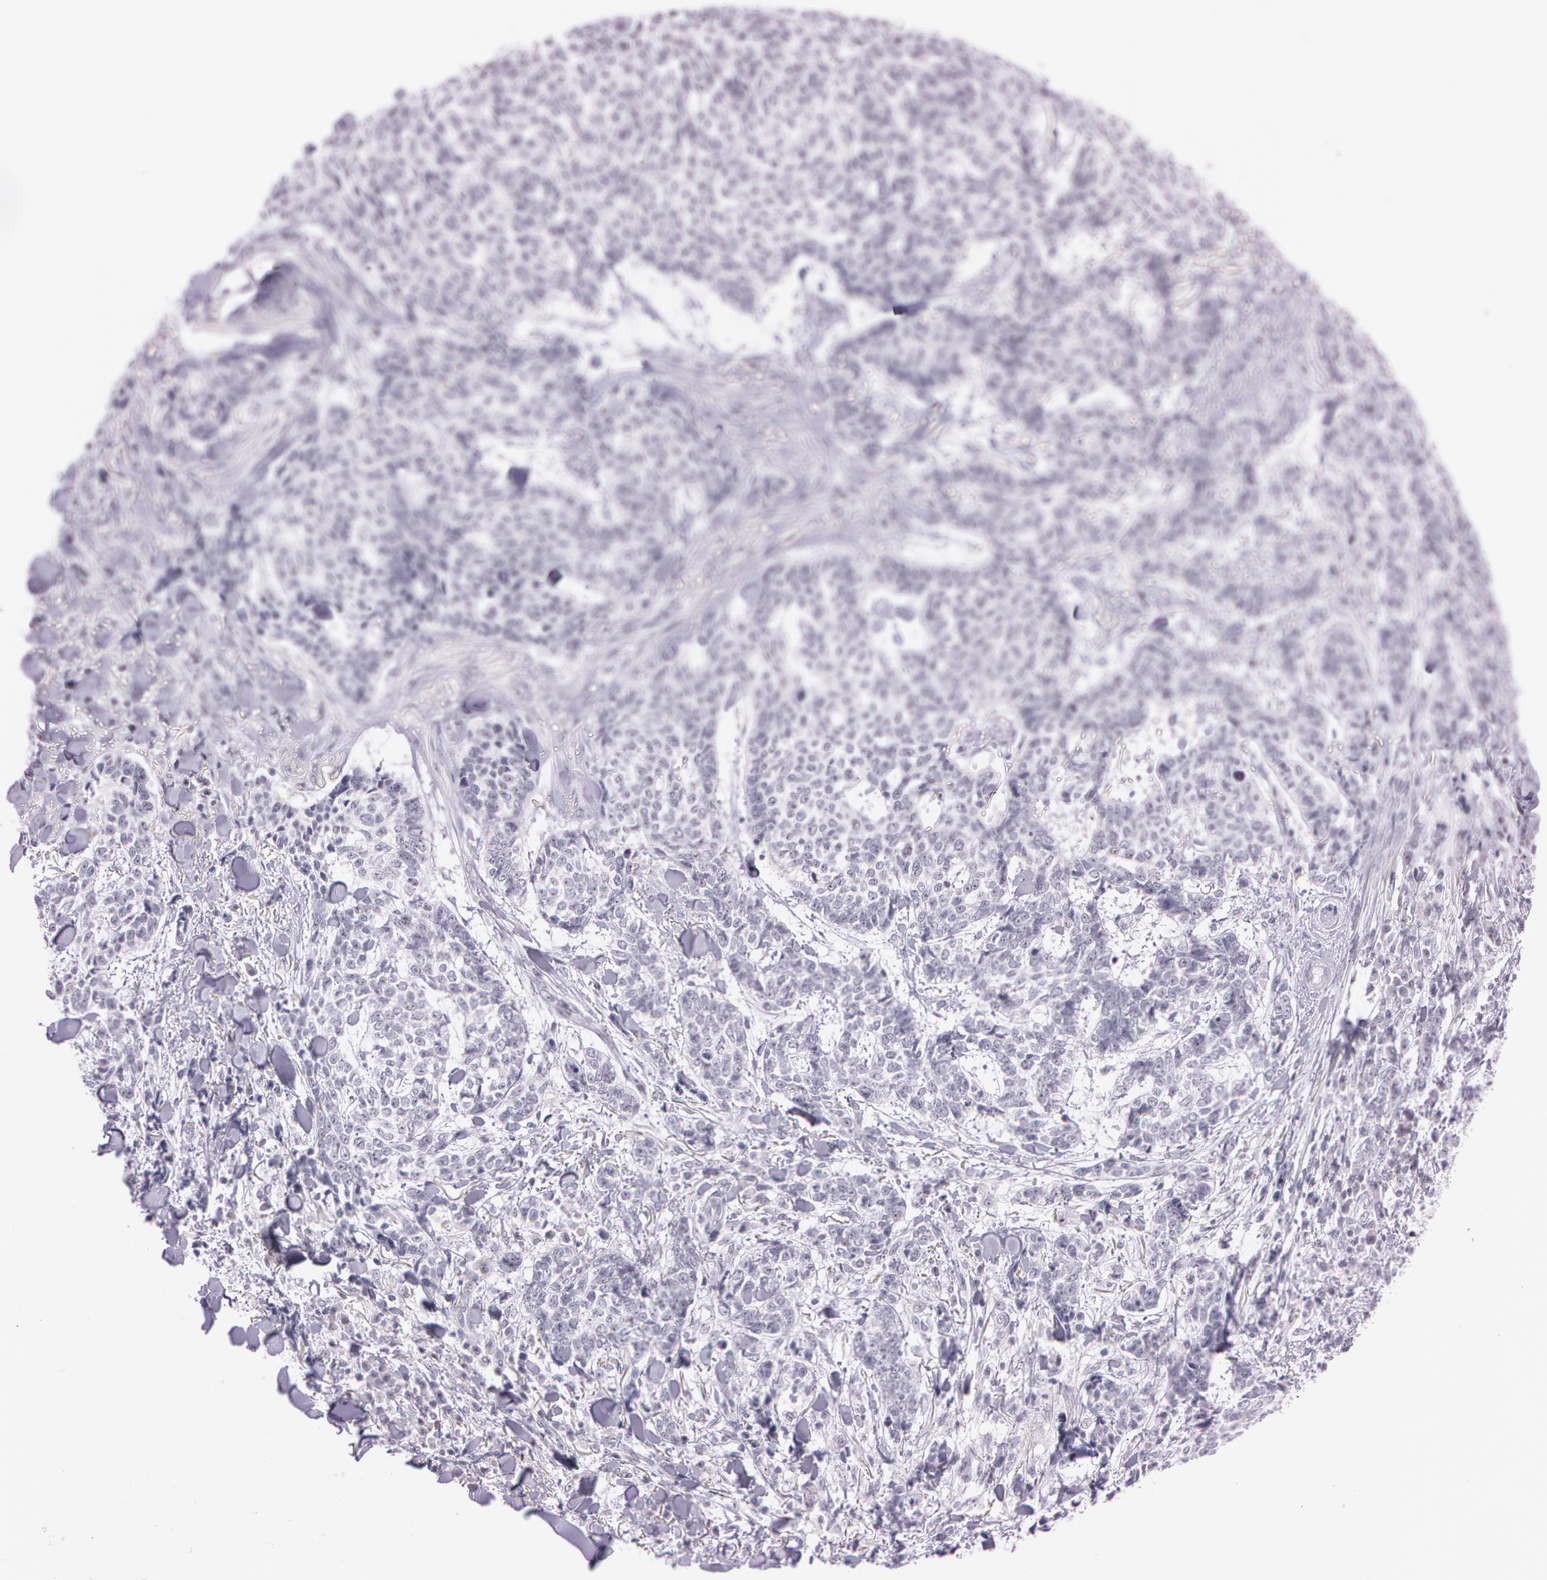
{"staining": {"intensity": "weak", "quantity": "<25%", "location": "nuclear"}, "tissue": "skin cancer", "cell_type": "Tumor cells", "image_type": "cancer", "snomed": [{"axis": "morphology", "description": "Basal cell carcinoma"}, {"axis": "topography", "description": "Skin"}], "caption": "Immunohistochemical staining of skin cancer reveals no significant expression in tumor cells. (Stains: DAB (3,3'-diaminobenzidine) IHC with hematoxylin counter stain, Microscopy: brightfield microscopy at high magnification).", "gene": "FBL", "patient": {"sex": "female", "age": 89}}